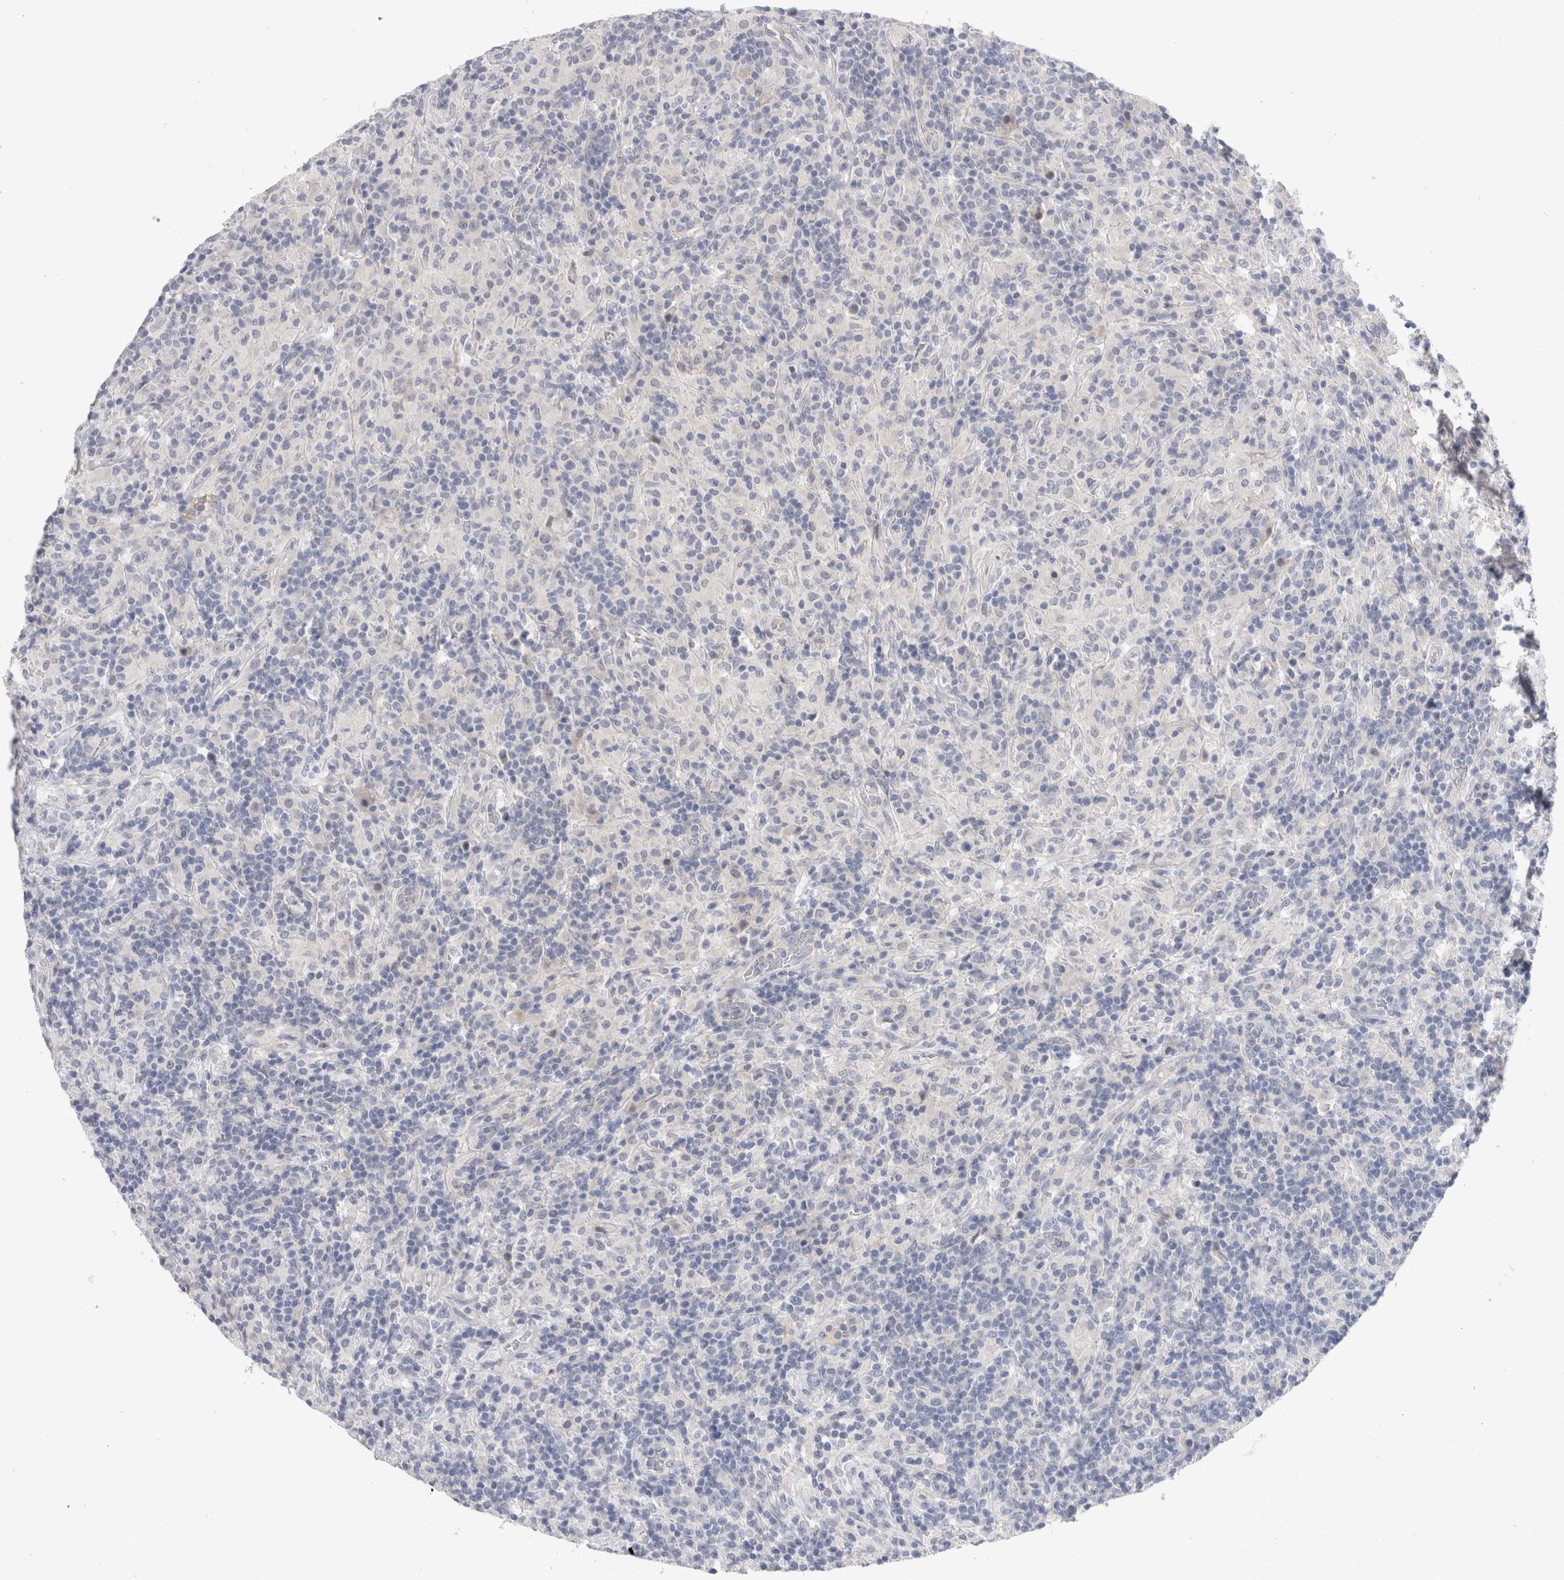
{"staining": {"intensity": "negative", "quantity": "none", "location": "none"}, "tissue": "lymphoma", "cell_type": "Tumor cells", "image_type": "cancer", "snomed": [{"axis": "morphology", "description": "Hodgkin's disease, NOS"}, {"axis": "topography", "description": "Lymph node"}], "caption": "Tumor cells show no significant protein positivity in Hodgkin's disease.", "gene": "CRYBG1", "patient": {"sex": "male", "age": 70}}